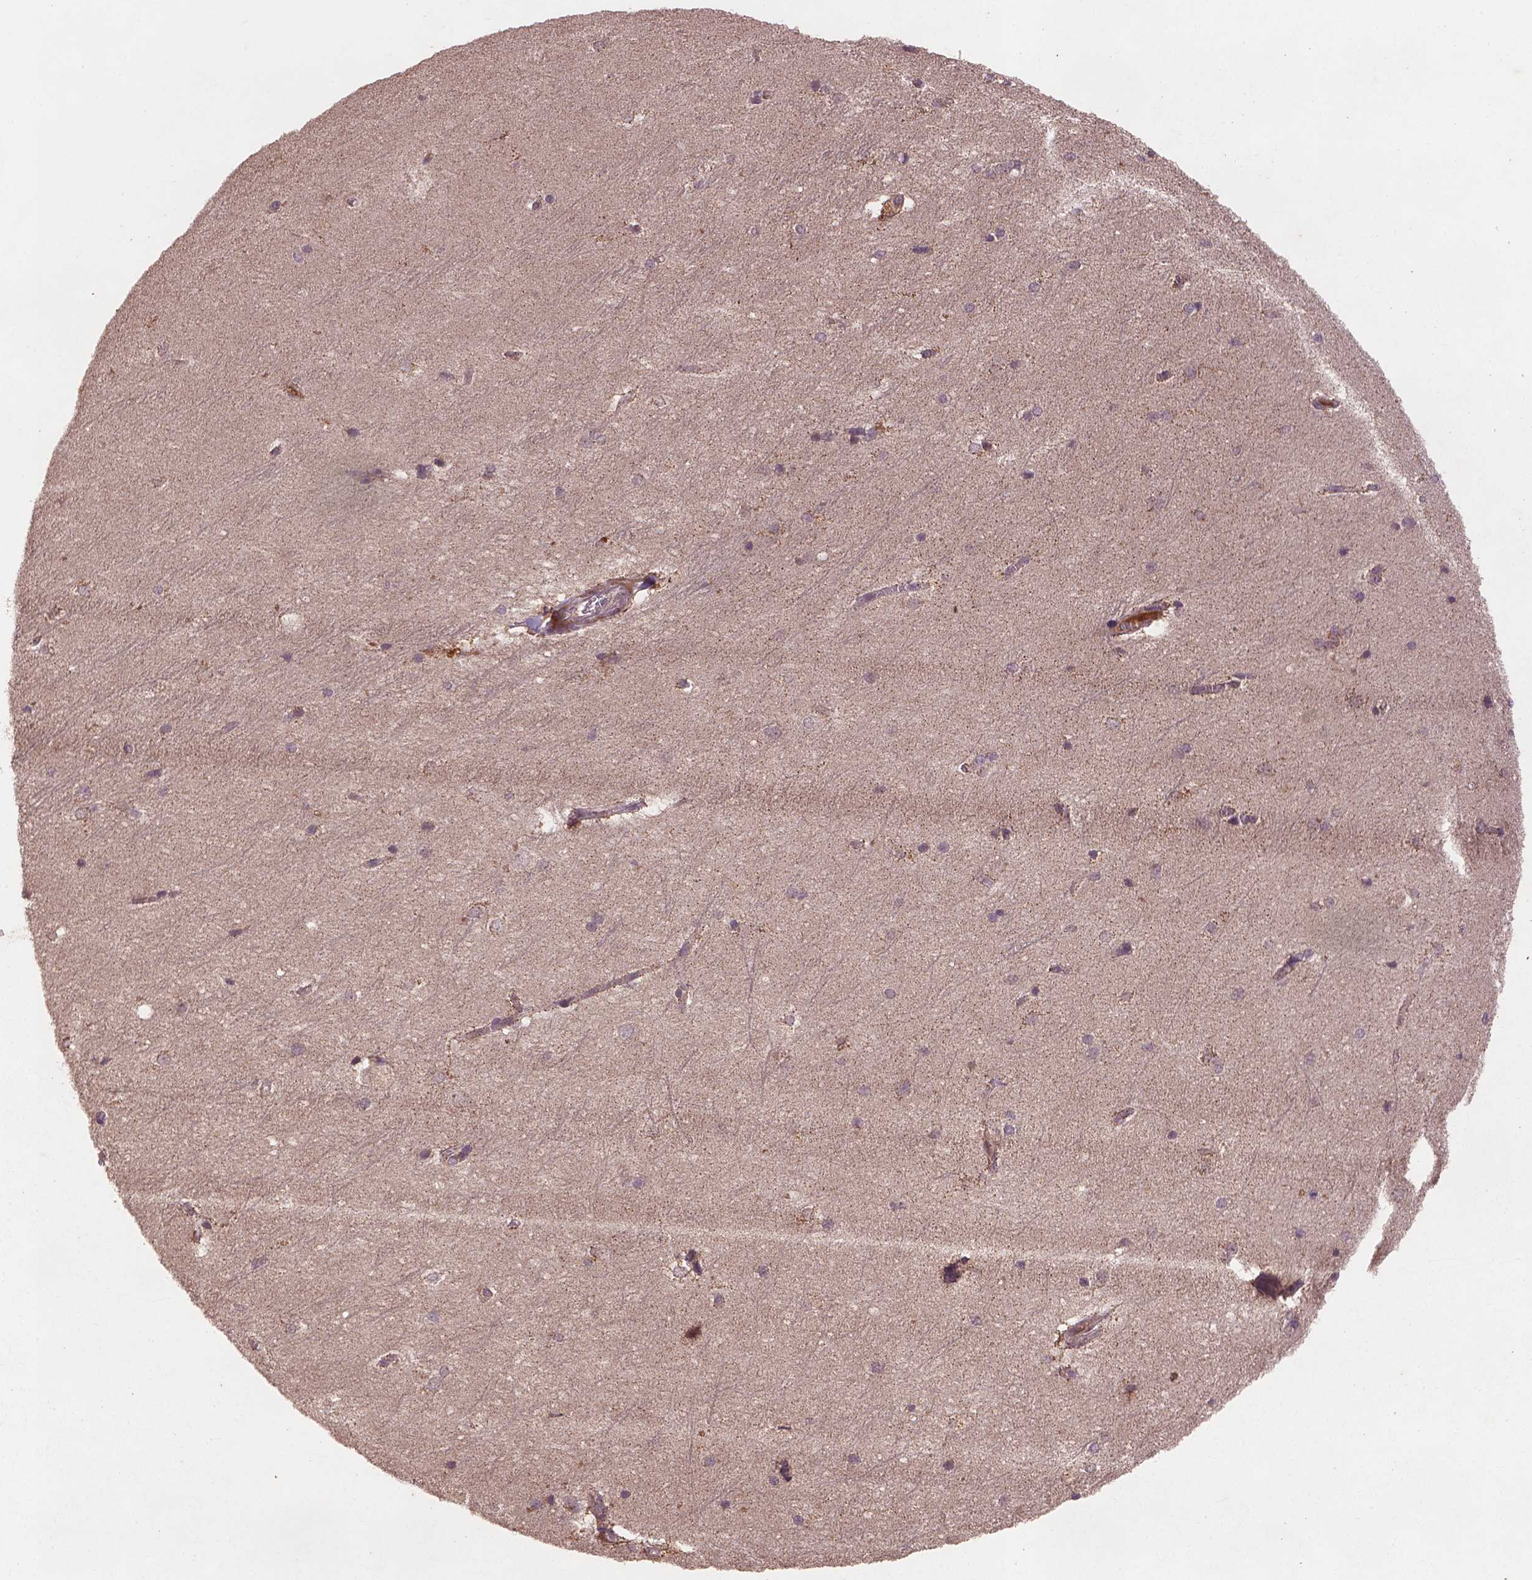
{"staining": {"intensity": "weak", "quantity": "<25%", "location": "cytoplasmic/membranous,nuclear"}, "tissue": "hippocampus", "cell_type": "Glial cells", "image_type": "normal", "snomed": [{"axis": "morphology", "description": "Normal tissue, NOS"}, {"axis": "topography", "description": "Cerebral cortex"}, {"axis": "topography", "description": "Hippocampus"}], "caption": "The micrograph reveals no staining of glial cells in unremarkable hippocampus. (Brightfield microscopy of DAB immunohistochemistry (IHC) at high magnification).", "gene": "NIPAL2", "patient": {"sex": "female", "age": 19}}